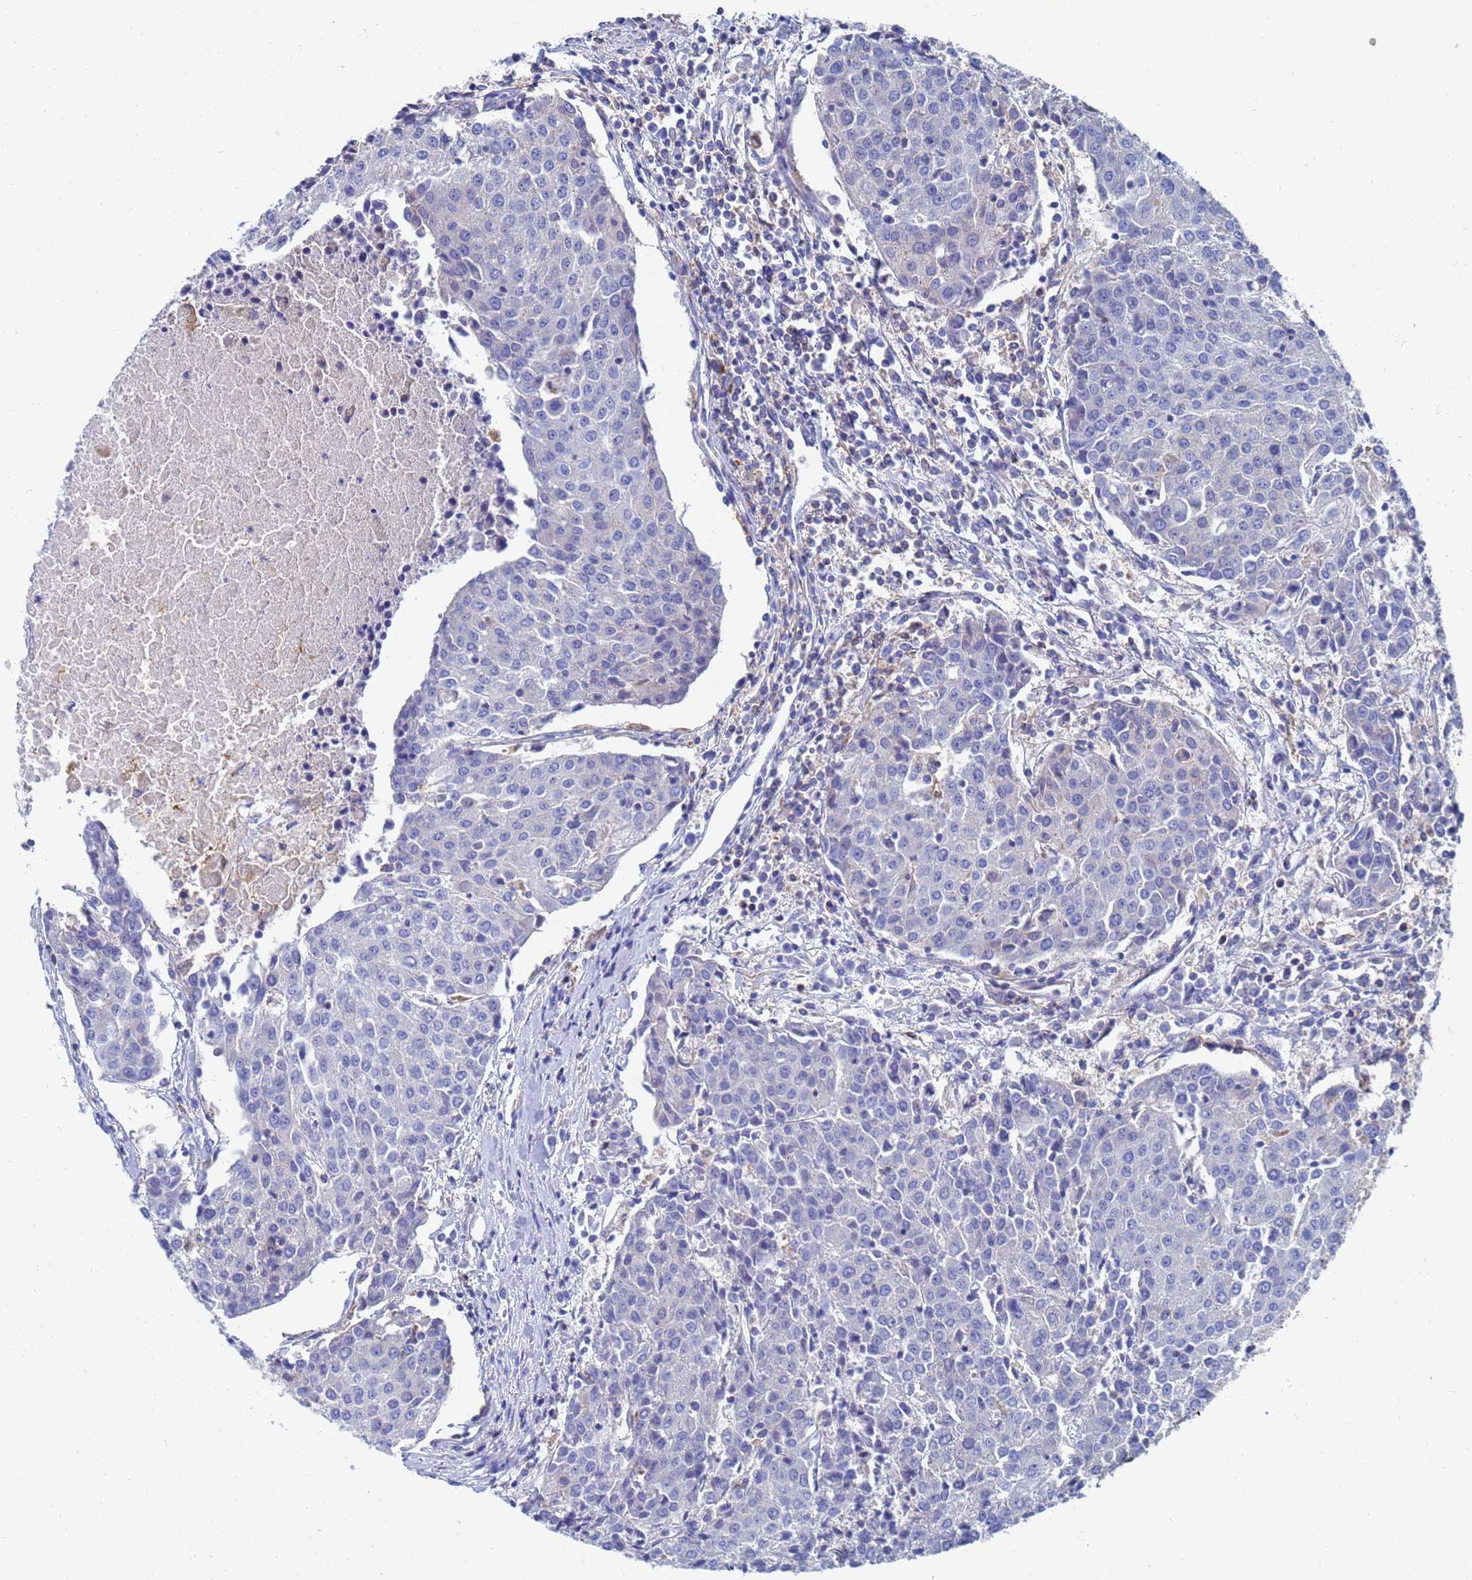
{"staining": {"intensity": "negative", "quantity": "none", "location": "none"}, "tissue": "urothelial cancer", "cell_type": "Tumor cells", "image_type": "cancer", "snomed": [{"axis": "morphology", "description": "Urothelial carcinoma, High grade"}, {"axis": "topography", "description": "Urinary bladder"}], "caption": "A high-resolution image shows IHC staining of urothelial cancer, which shows no significant staining in tumor cells. (Brightfield microscopy of DAB (3,3'-diaminobenzidine) immunohistochemistry (IHC) at high magnification).", "gene": "GCHFR", "patient": {"sex": "female", "age": 85}}